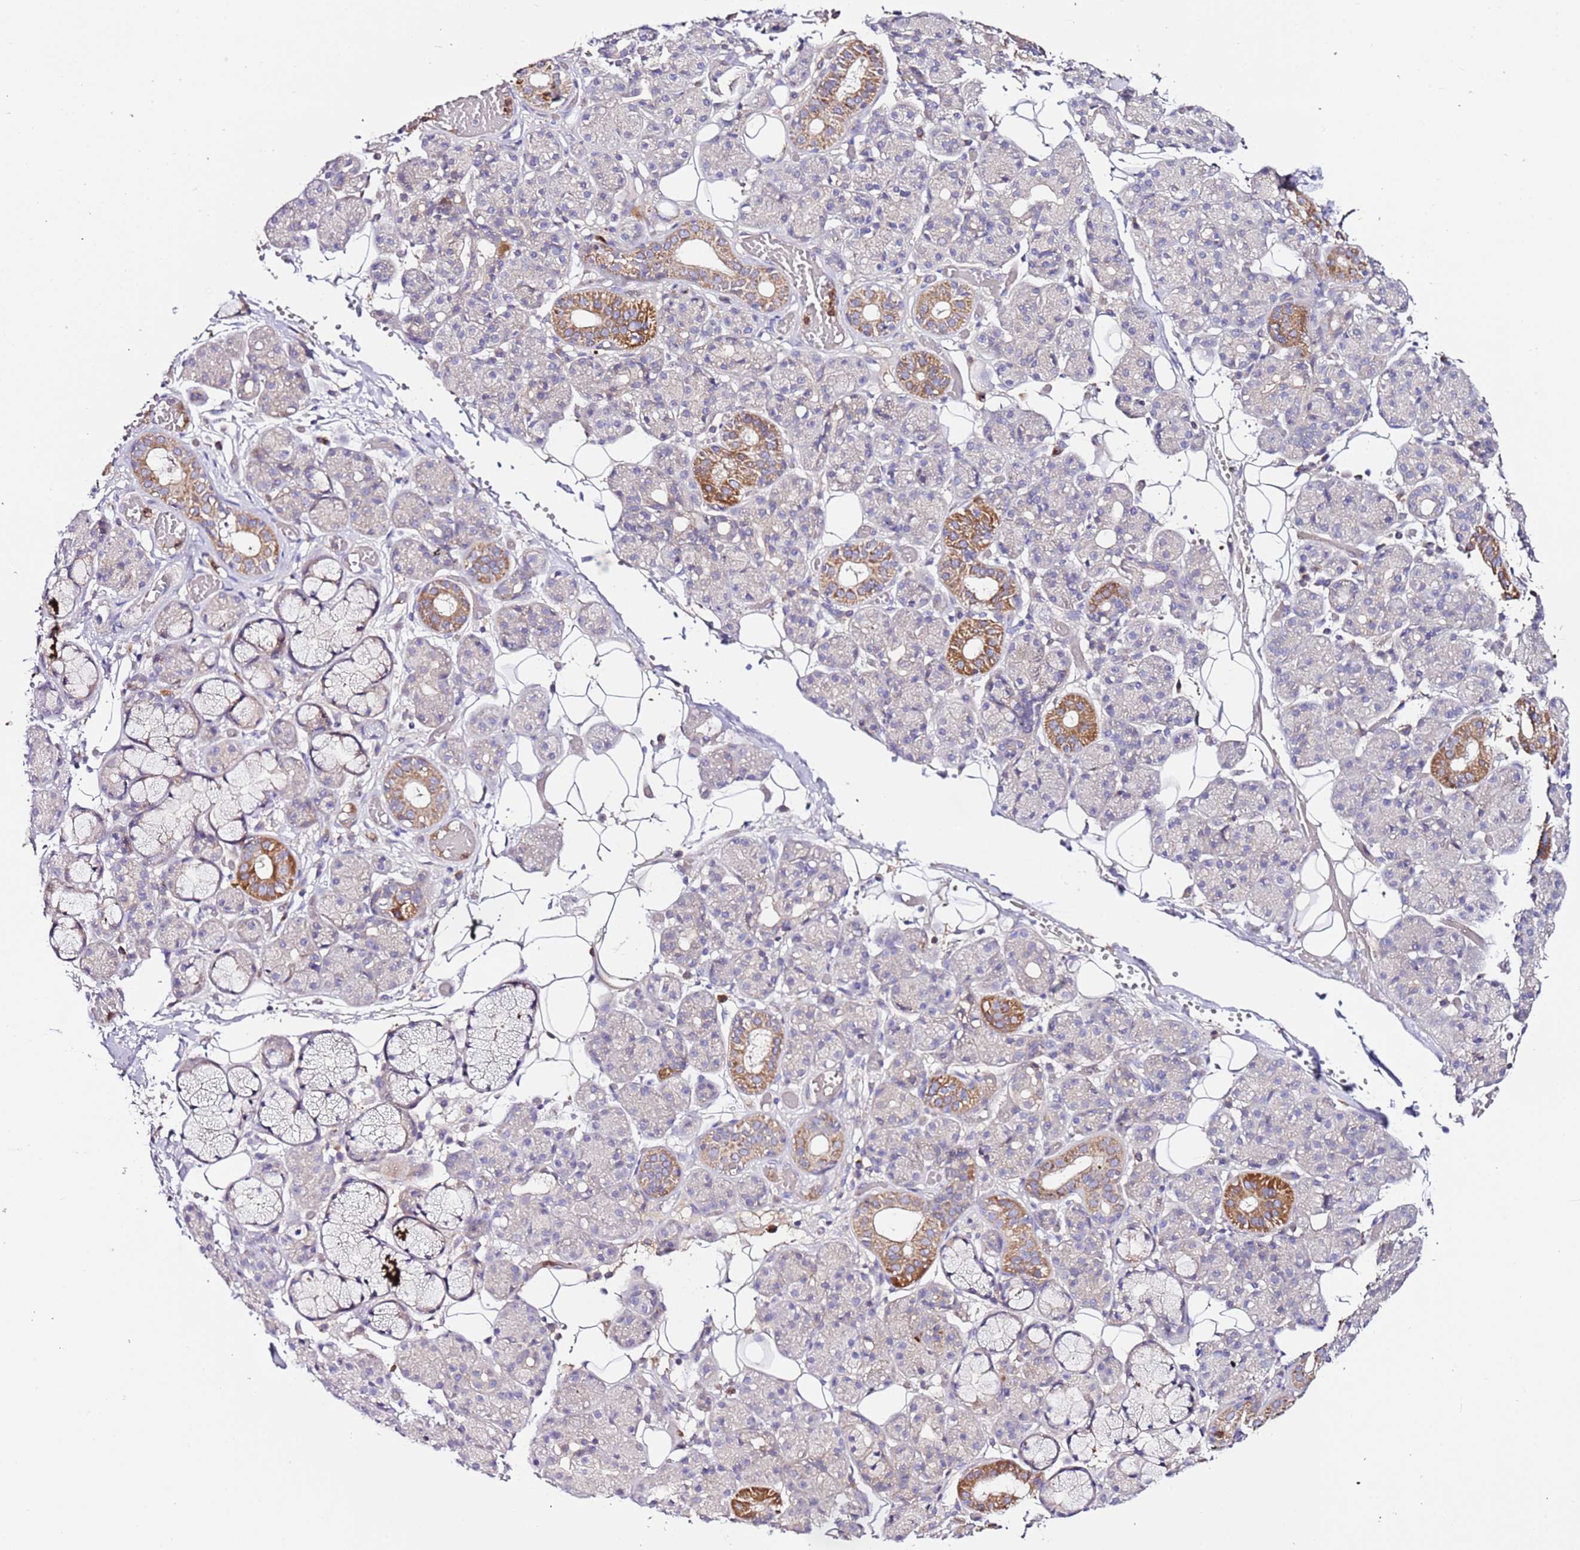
{"staining": {"intensity": "moderate", "quantity": "<25%", "location": "cytoplasmic/membranous"}, "tissue": "salivary gland", "cell_type": "Glandular cells", "image_type": "normal", "snomed": [{"axis": "morphology", "description": "Normal tissue, NOS"}, {"axis": "topography", "description": "Salivary gland"}], "caption": "A brown stain shows moderate cytoplasmic/membranous expression of a protein in glandular cells of unremarkable human salivary gland.", "gene": "FLVCR1", "patient": {"sex": "male", "age": 63}}